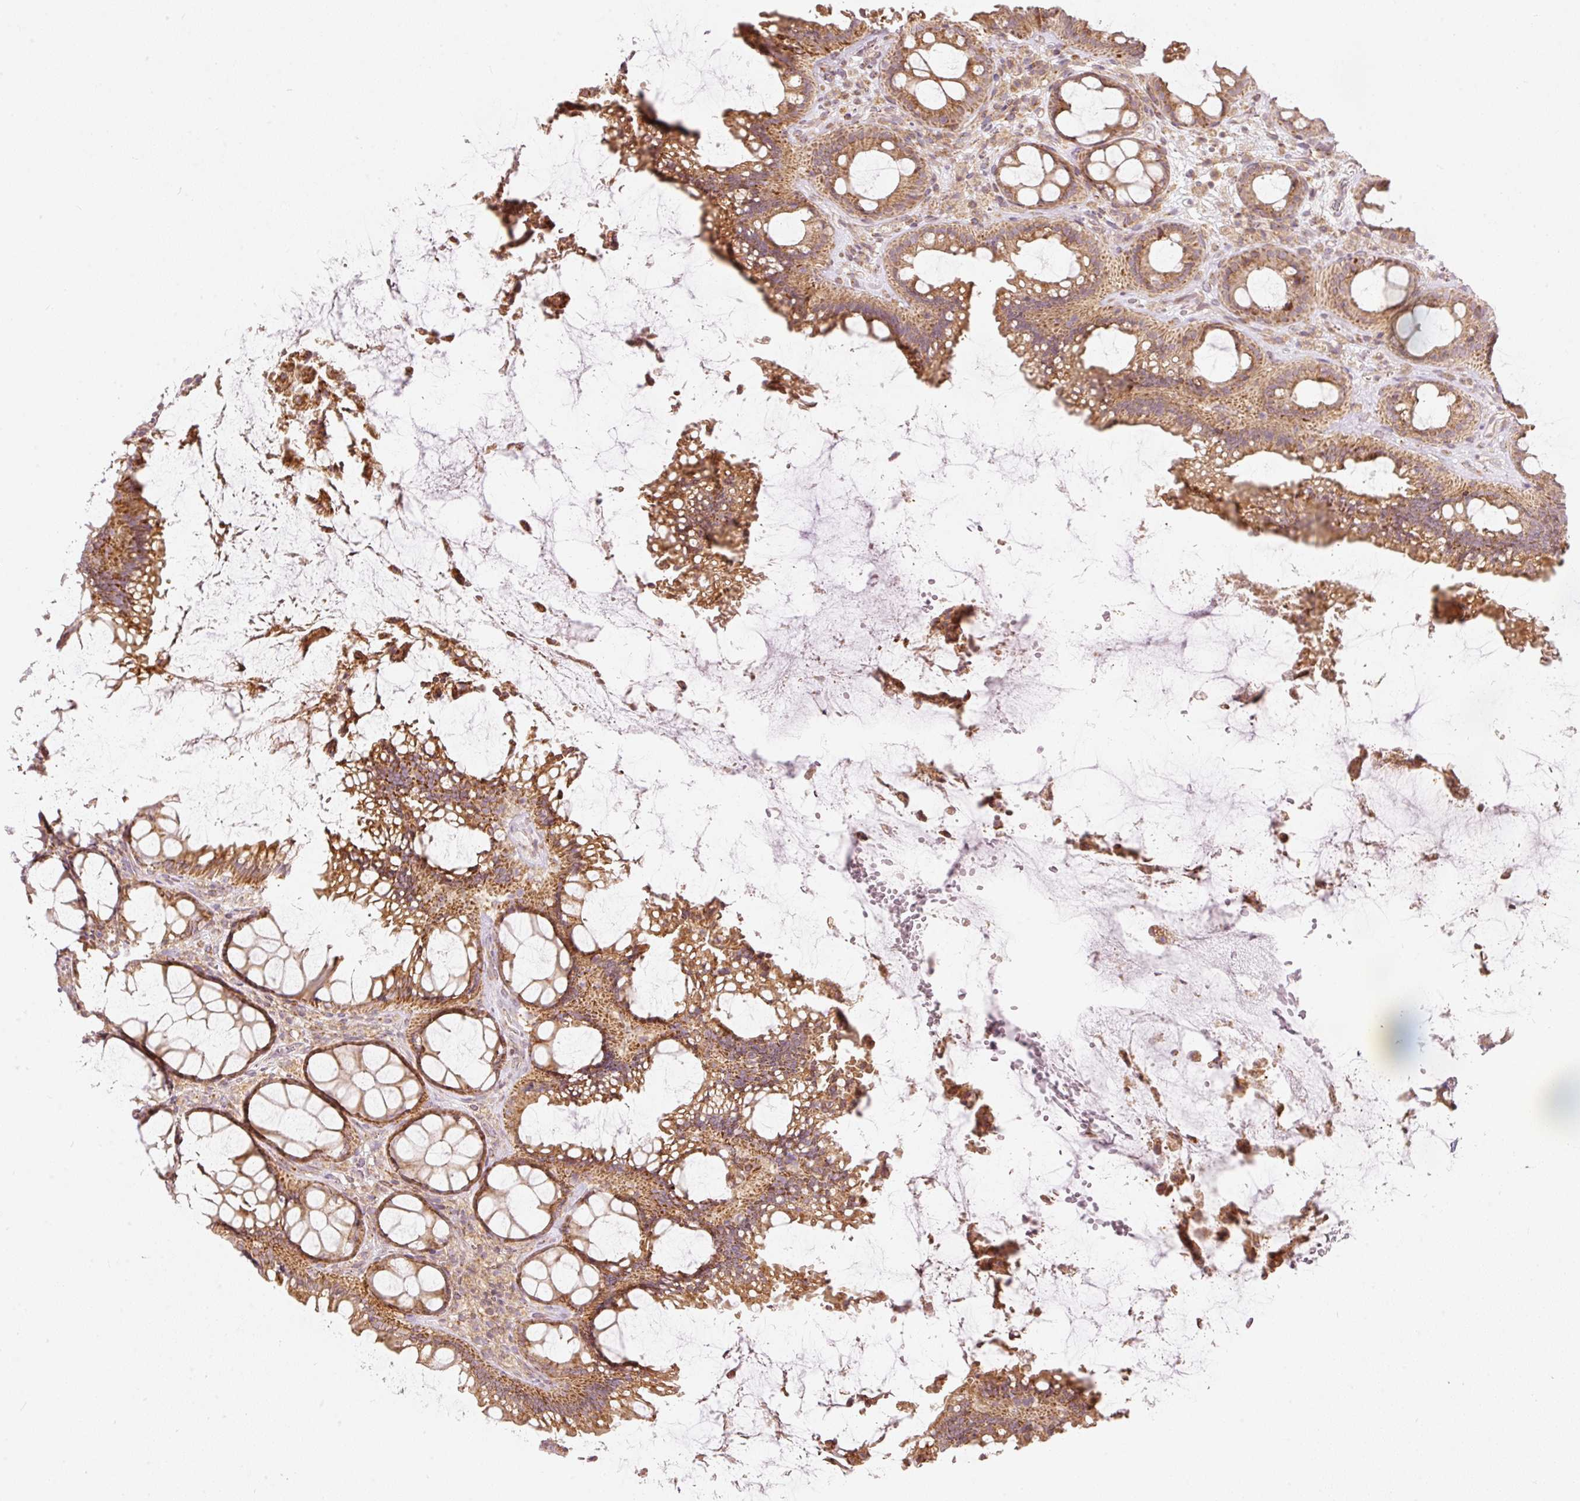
{"staining": {"intensity": "moderate", "quantity": ">75%", "location": "cytoplasmic/membranous"}, "tissue": "rectum", "cell_type": "Glandular cells", "image_type": "normal", "snomed": [{"axis": "morphology", "description": "Normal tissue, NOS"}, {"axis": "topography", "description": "Rectum"}], "caption": "Glandular cells demonstrate medium levels of moderate cytoplasmic/membranous expression in about >75% of cells in benign rectum.", "gene": "SNAPC5", "patient": {"sex": "female", "age": 67}}